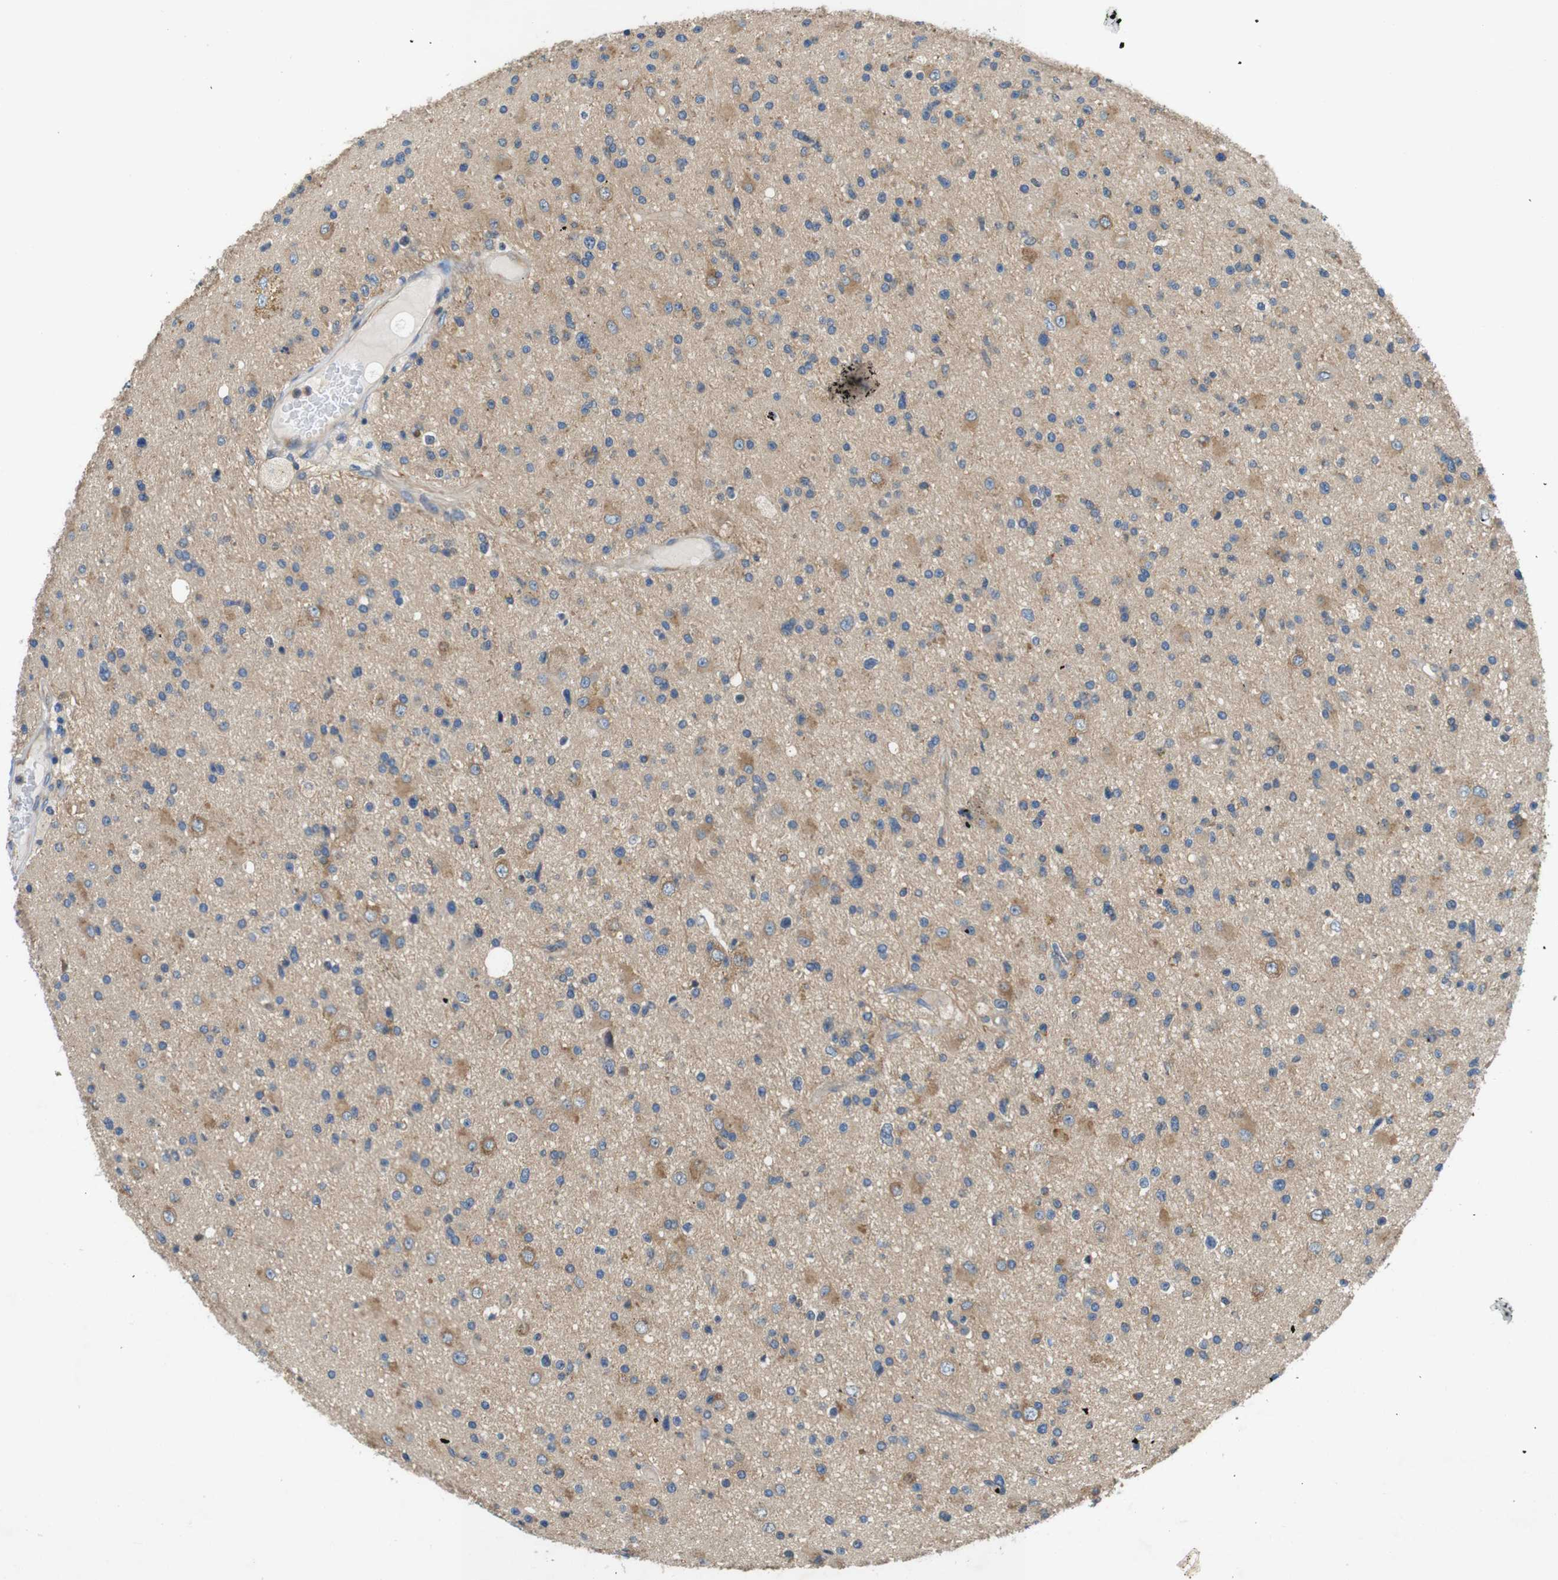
{"staining": {"intensity": "moderate", "quantity": "25%-75%", "location": "cytoplasmic/membranous"}, "tissue": "glioma", "cell_type": "Tumor cells", "image_type": "cancer", "snomed": [{"axis": "morphology", "description": "Glioma, malignant, High grade"}, {"axis": "topography", "description": "Brain"}], "caption": "A micrograph showing moderate cytoplasmic/membranous positivity in approximately 25%-75% of tumor cells in malignant glioma (high-grade), as visualized by brown immunohistochemical staining.", "gene": "DCTN1", "patient": {"sex": "male", "age": 33}}